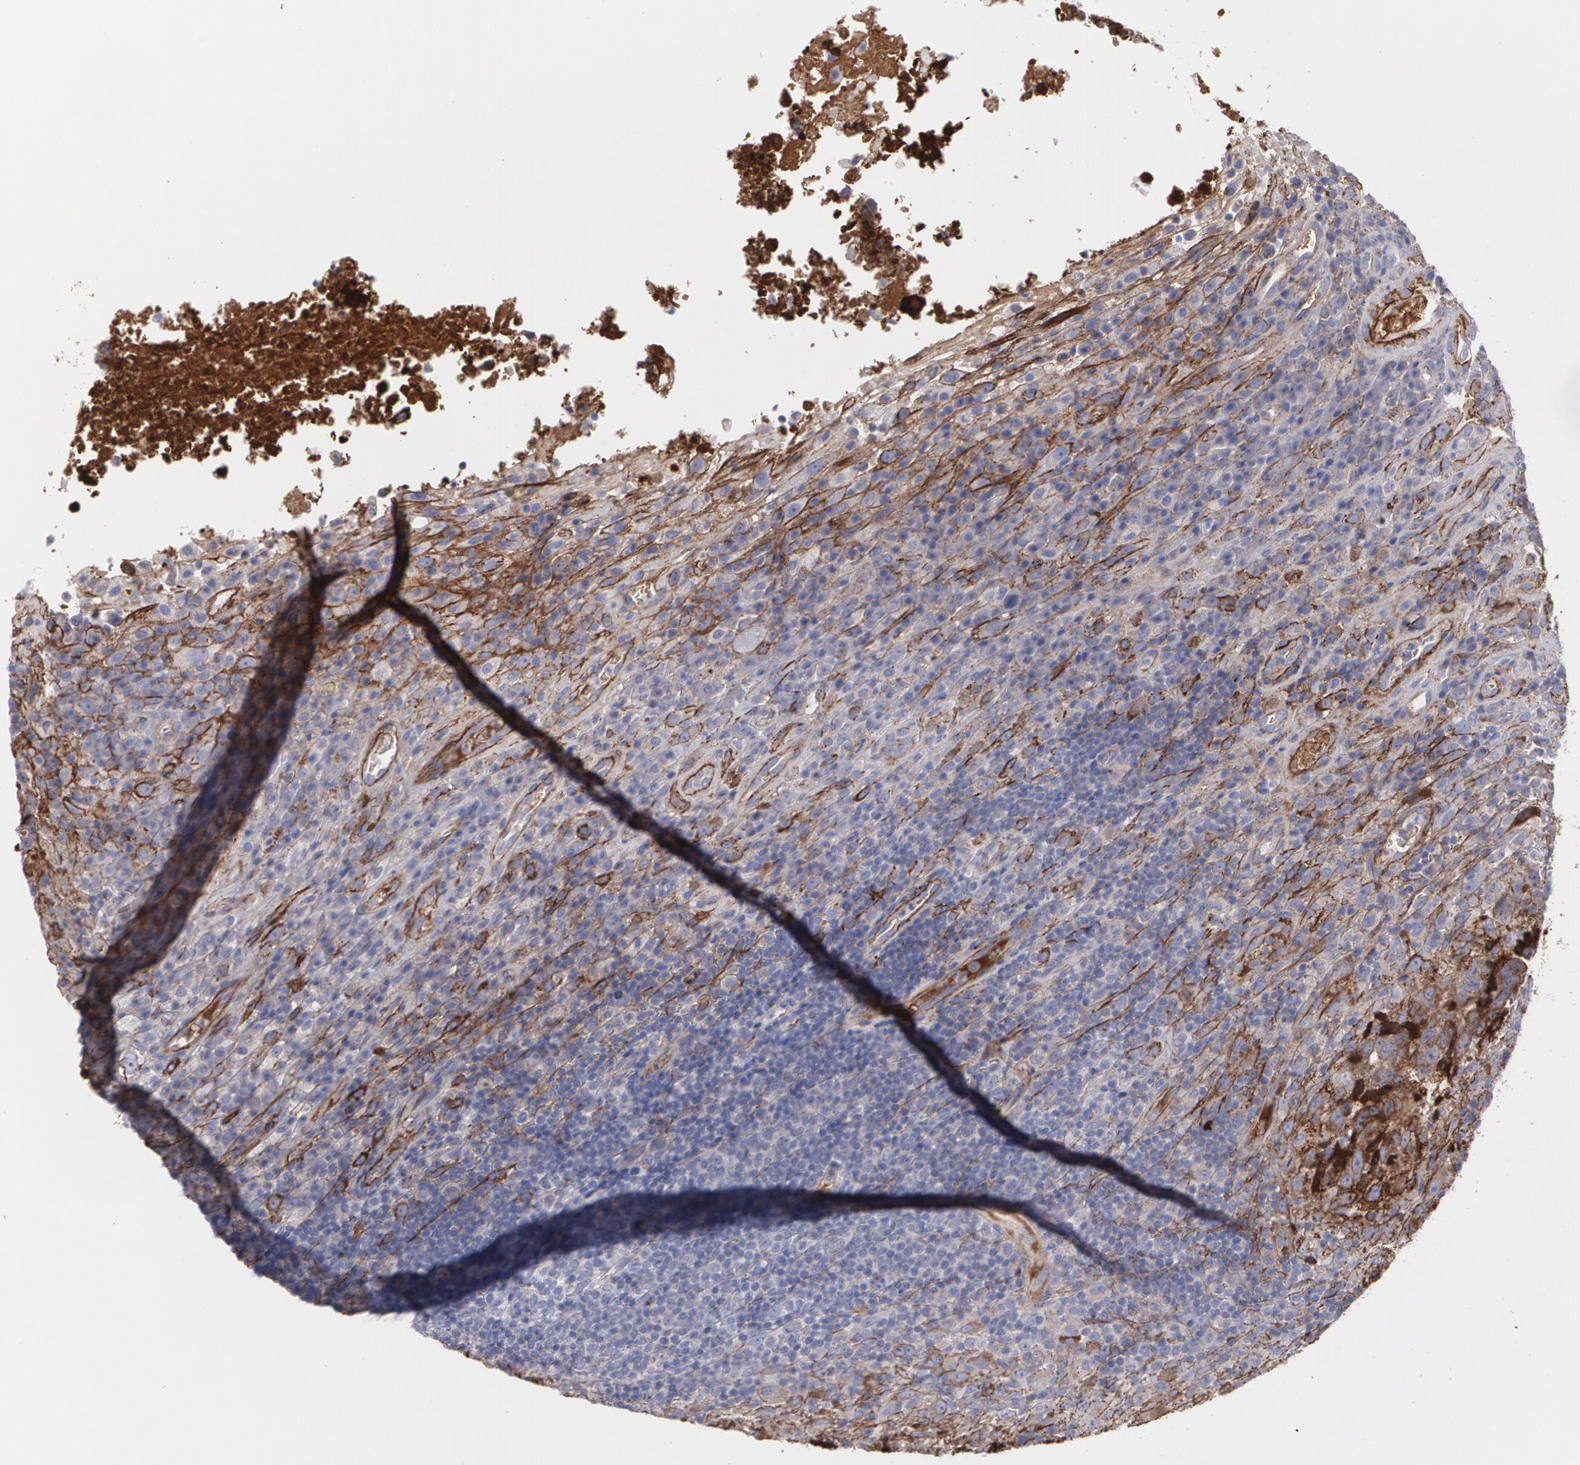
{"staining": {"intensity": "weak", "quantity": ">75%", "location": "cytoplasmic/membranous"}, "tissue": "testis cancer", "cell_type": "Tumor cells", "image_type": "cancer", "snomed": [{"axis": "morphology", "description": "Seminoma, NOS"}, {"axis": "topography", "description": "Testis"}], "caption": "Immunohistochemical staining of human seminoma (testis) exhibits low levels of weak cytoplasmic/membranous positivity in about >75% of tumor cells.", "gene": "FBLN1", "patient": {"sex": "male", "age": 32}}